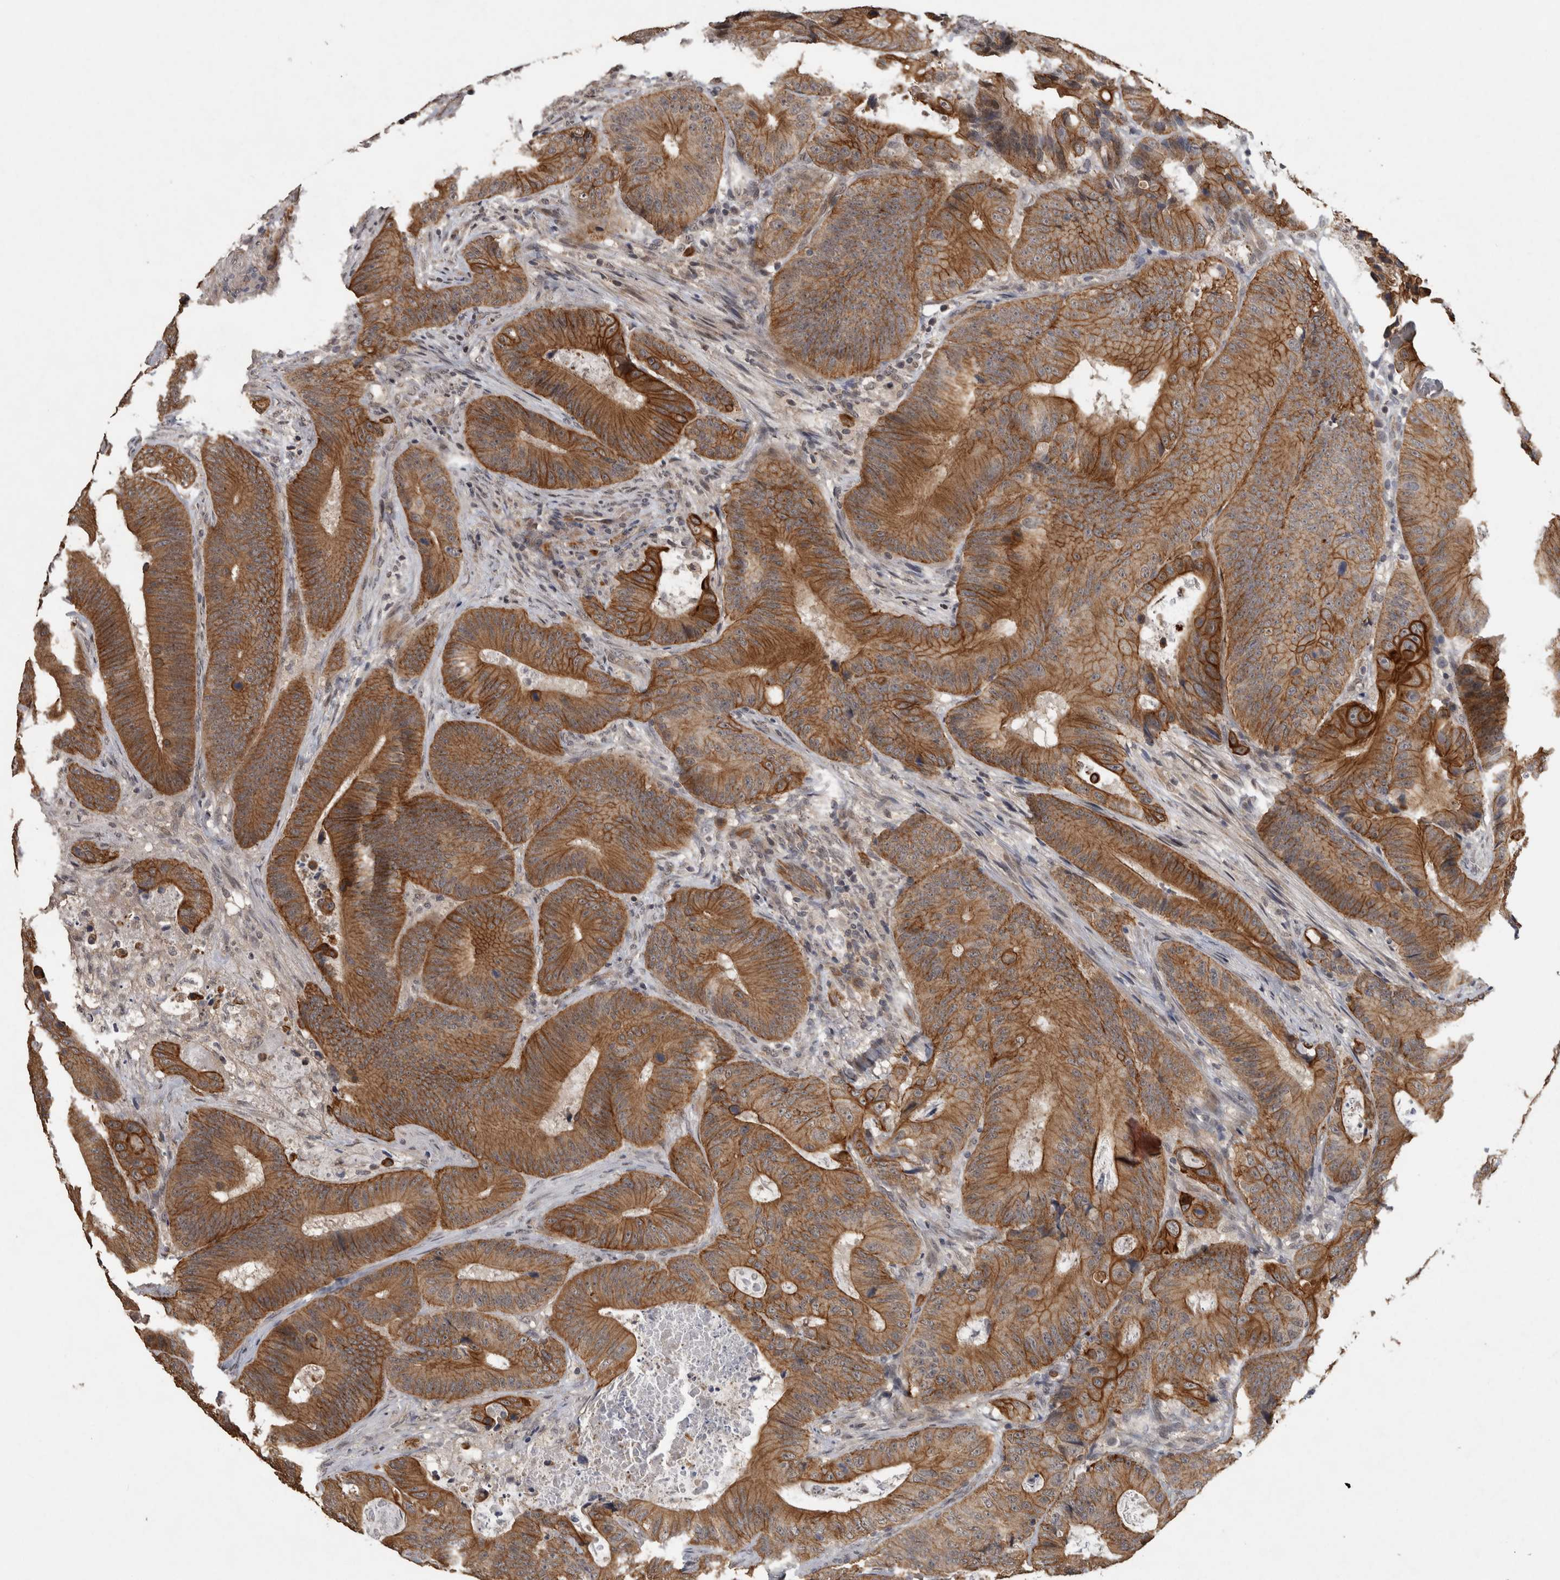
{"staining": {"intensity": "strong", "quantity": ">75%", "location": "cytoplasmic/membranous"}, "tissue": "colorectal cancer", "cell_type": "Tumor cells", "image_type": "cancer", "snomed": [{"axis": "morphology", "description": "Adenocarcinoma, NOS"}, {"axis": "topography", "description": "Colon"}], "caption": "Colorectal cancer (adenocarcinoma) stained with immunohistochemistry (IHC) demonstrates strong cytoplasmic/membranous expression in approximately >75% of tumor cells. Using DAB (3,3'-diaminobenzidine) (brown) and hematoxylin (blue) stains, captured at high magnification using brightfield microscopy.", "gene": "RHPN1", "patient": {"sex": "male", "age": 83}}